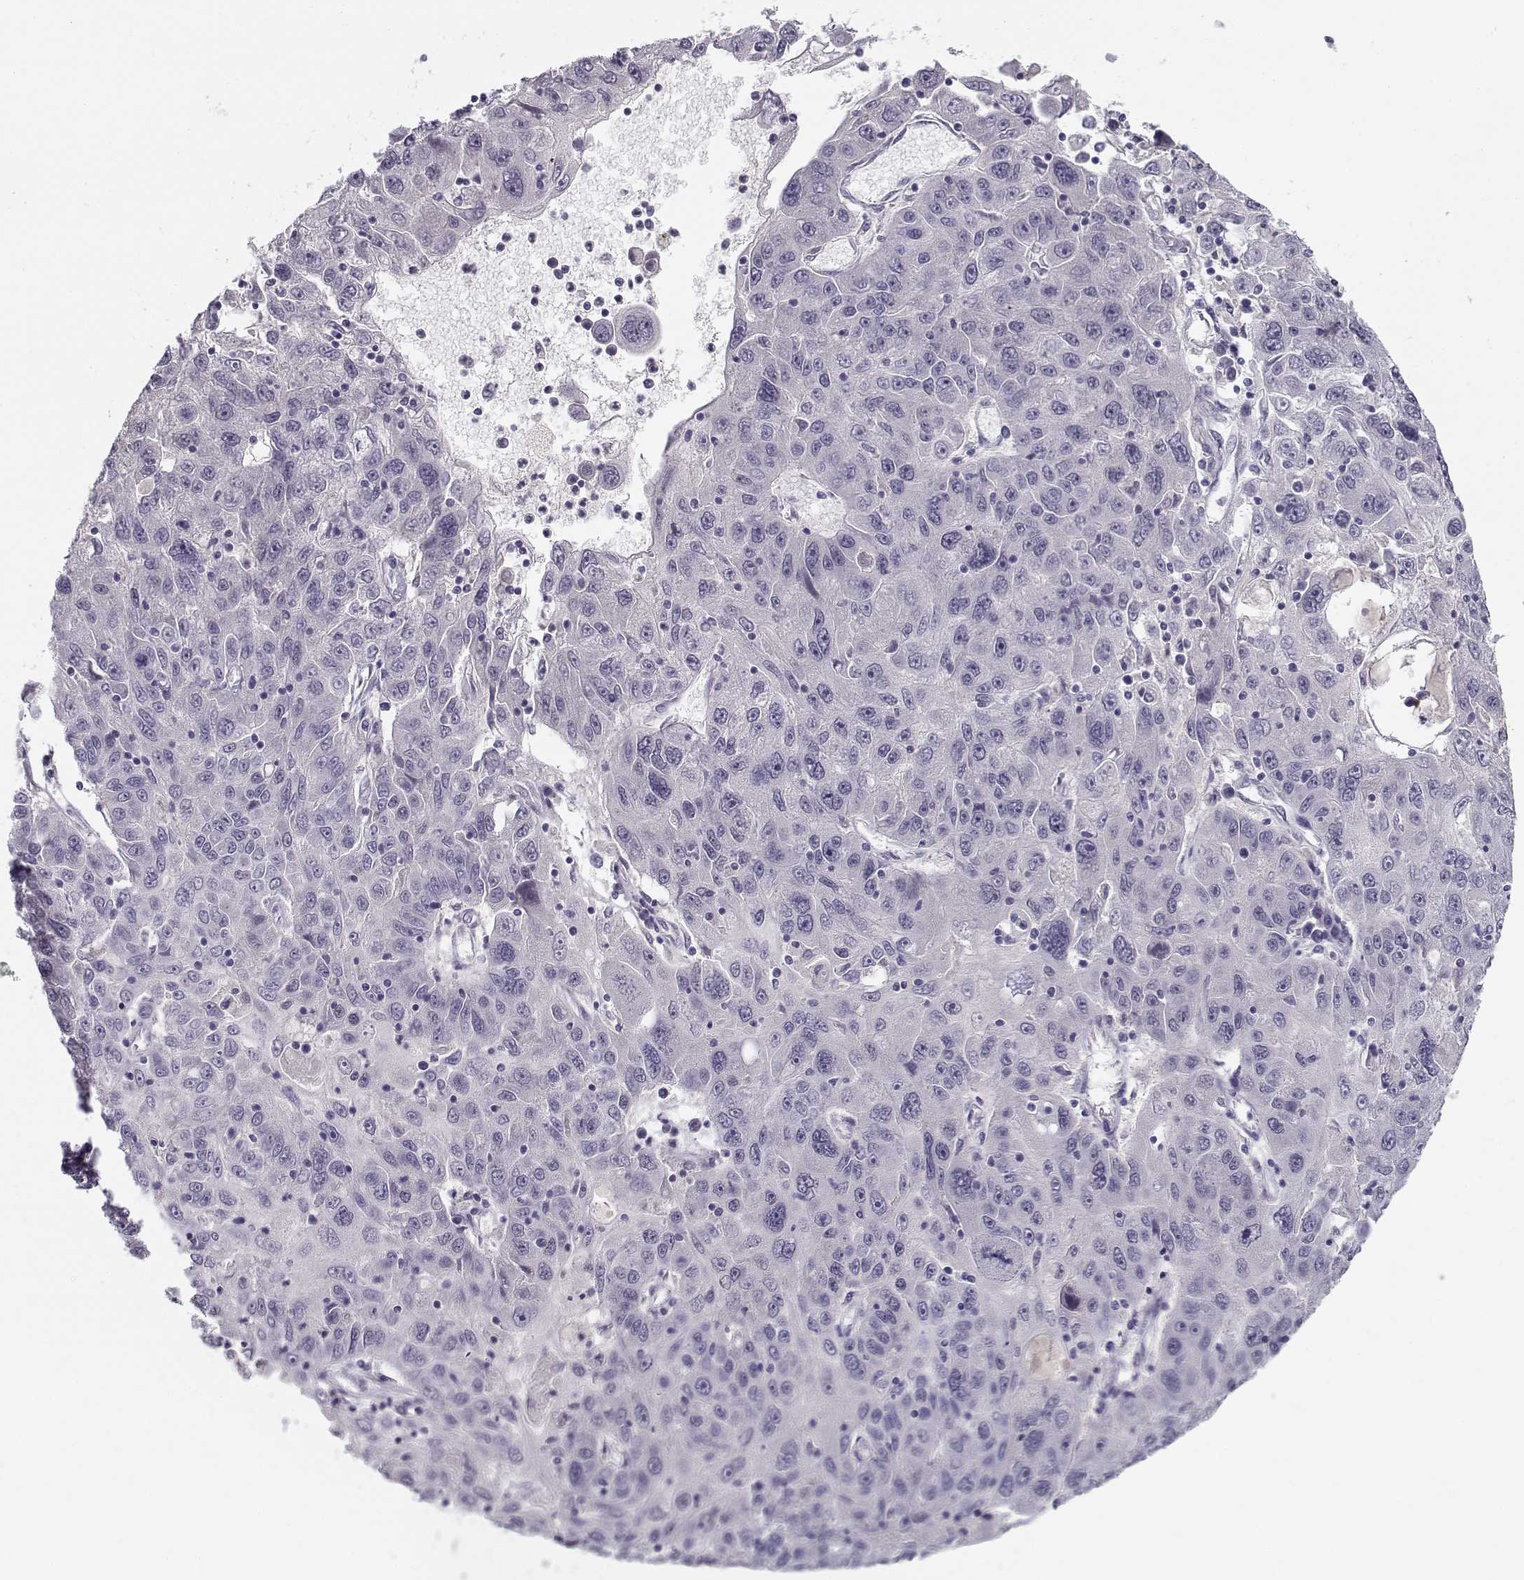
{"staining": {"intensity": "negative", "quantity": "none", "location": "none"}, "tissue": "stomach cancer", "cell_type": "Tumor cells", "image_type": "cancer", "snomed": [{"axis": "morphology", "description": "Adenocarcinoma, NOS"}, {"axis": "topography", "description": "Stomach"}], "caption": "Immunohistochemical staining of human stomach cancer (adenocarcinoma) demonstrates no significant expression in tumor cells. Brightfield microscopy of immunohistochemistry (IHC) stained with DAB (3,3'-diaminobenzidine) (brown) and hematoxylin (blue), captured at high magnification.", "gene": "C16orf86", "patient": {"sex": "male", "age": 56}}